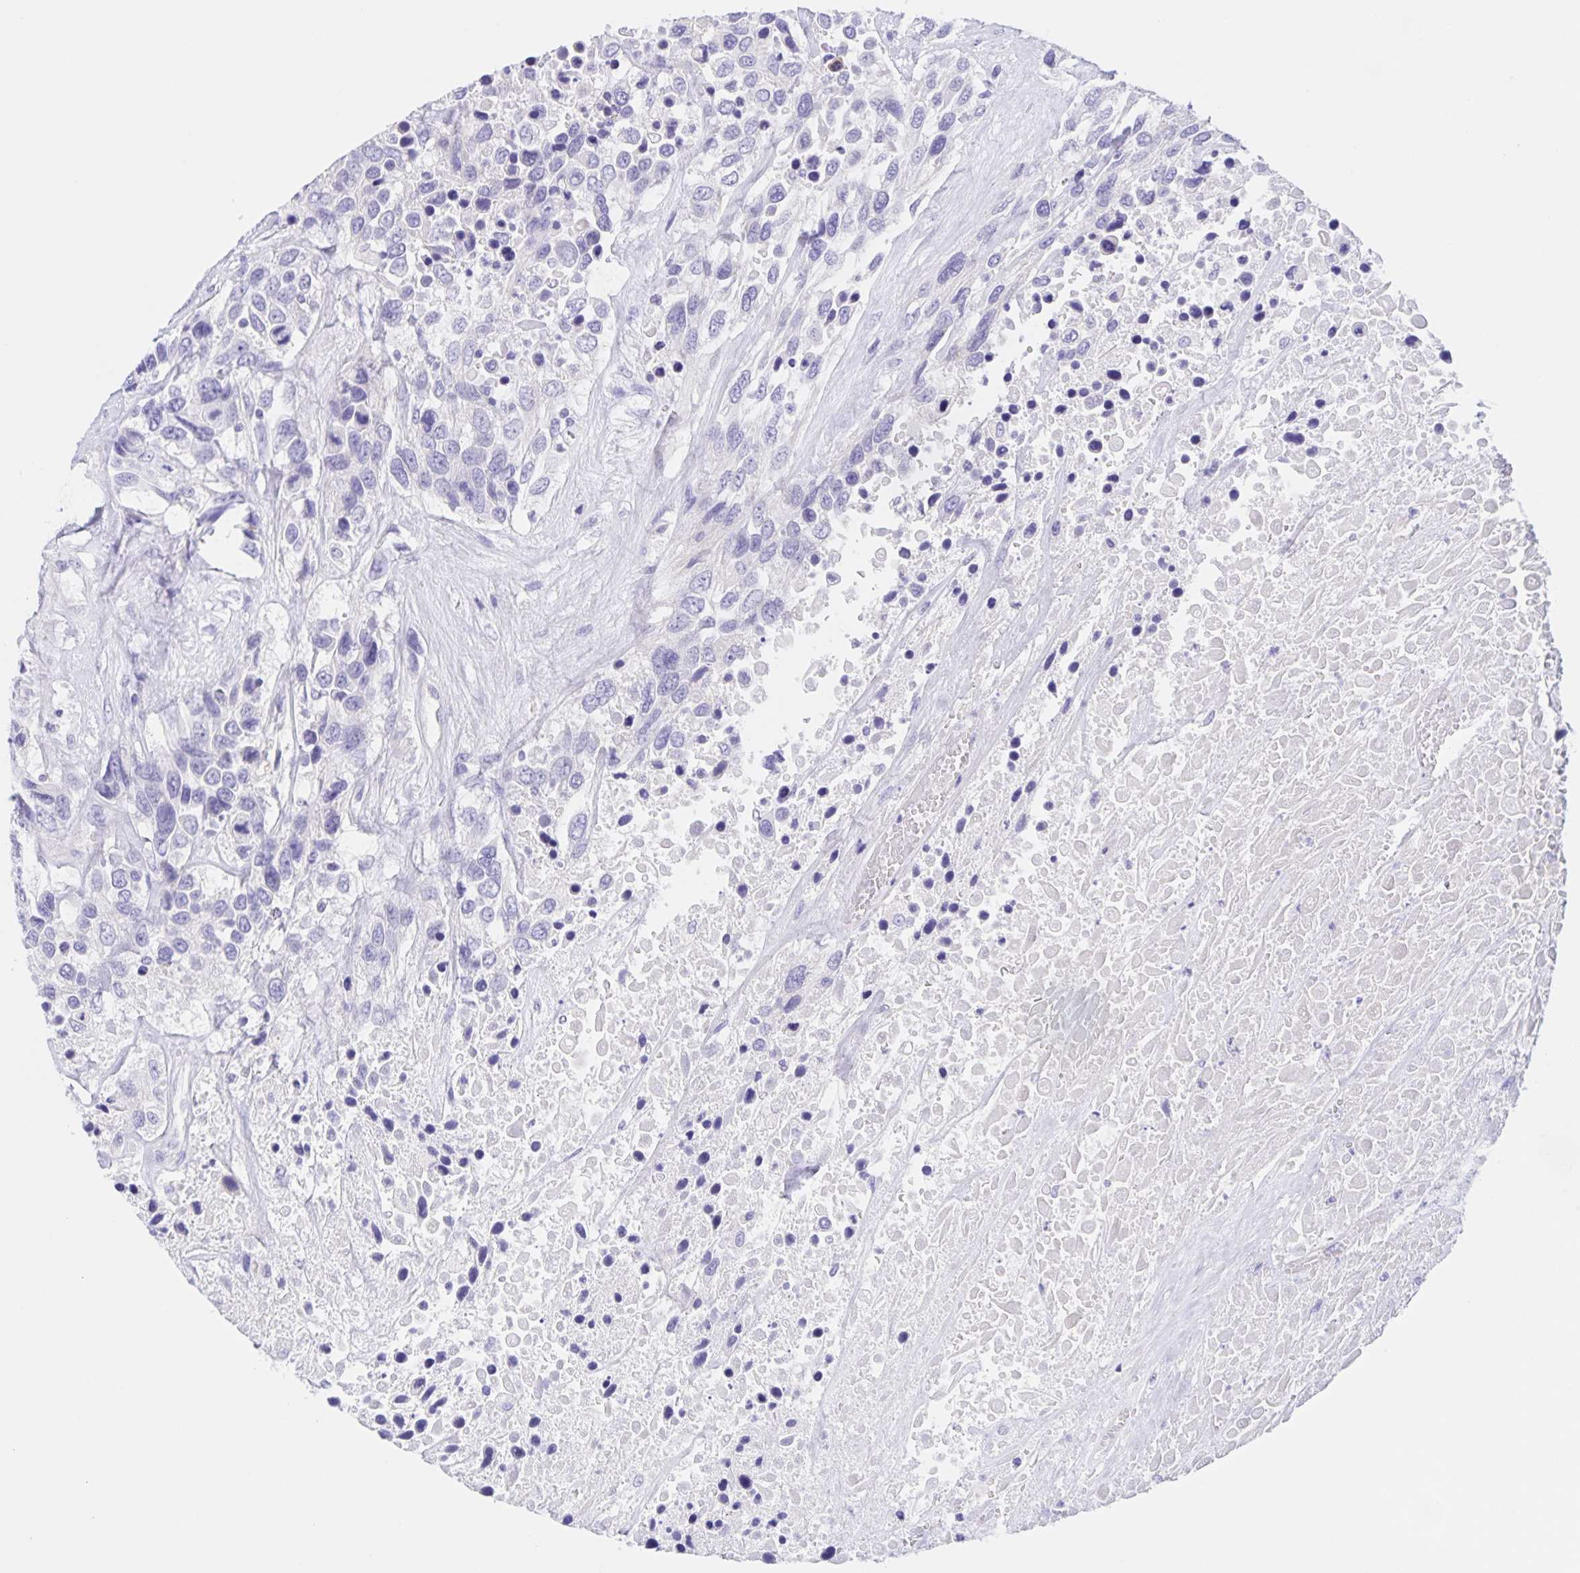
{"staining": {"intensity": "negative", "quantity": "none", "location": "none"}, "tissue": "urothelial cancer", "cell_type": "Tumor cells", "image_type": "cancer", "snomed": [{"axis": "morphology", "description": "Urothelial carcinoma, High grade"}, {"axis": "topography", "description": "Urinary bladder"}], "caption": "A histopathology image of high-grade urothelial carcinoma stained for a protein reveals no brown staining in tumor cells. (DAB IHC, high magnification).", "gene": "CATSPER4", "patient": {"sex": "female", "age": 70}}